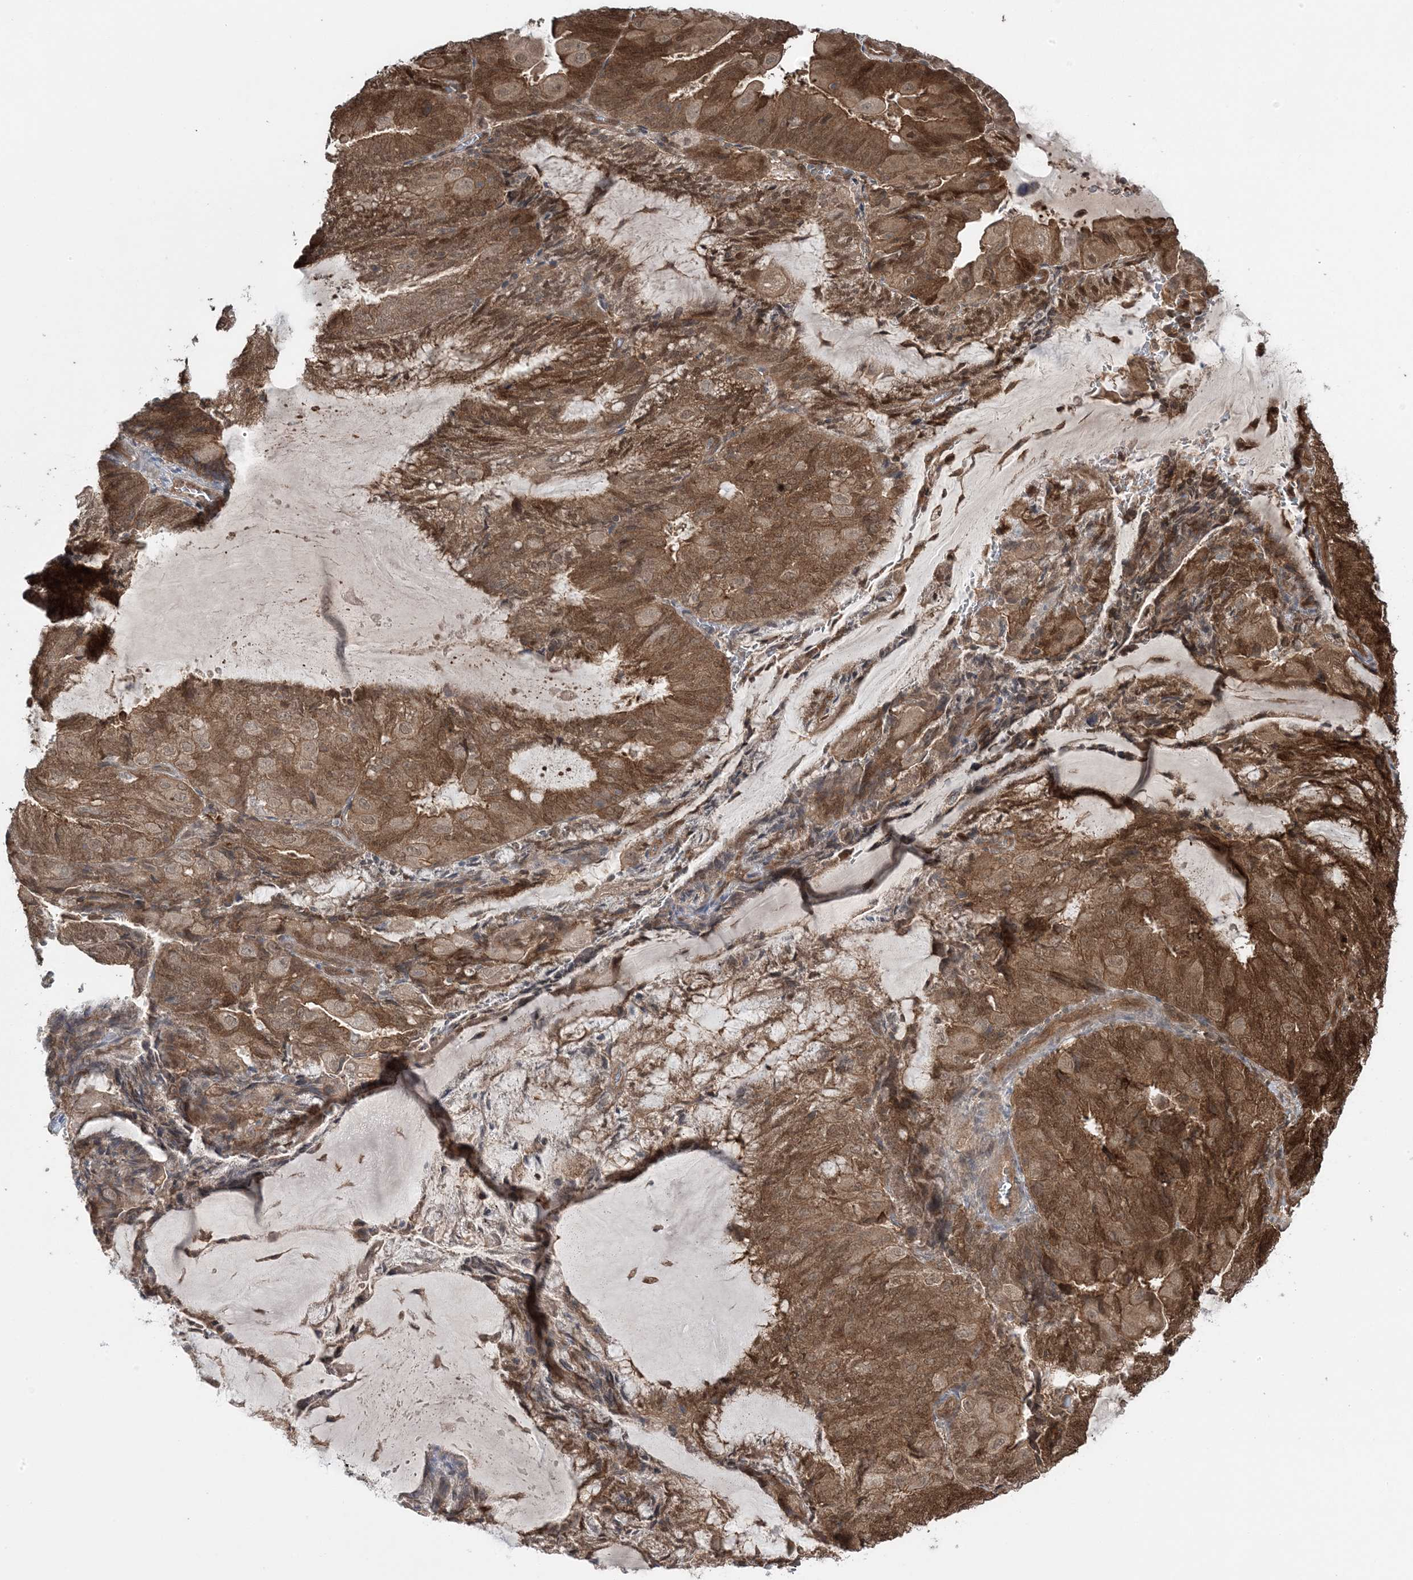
{"staining": {"intensity": "strong", "quantity": ">75%", "location": "cytoplasmic/membranous"}, "tissue": "endometrial cancer", "cell_type": "Tumor cells", "image_type": "cancer", "snomed": [{"axis": "morphology", "description": "Adenocarcinoma, NOS"}, {"axis": "topography", "description": "Endometrium"}], "caption": "The histopathology image displays a brown stain indicating the presence of a protein in the cytoplasmic/membranous of tumor cells in endometrial cancer.", "gene": "MAPK1IP1L", "patient": {"sex": "female", "age": 81}}